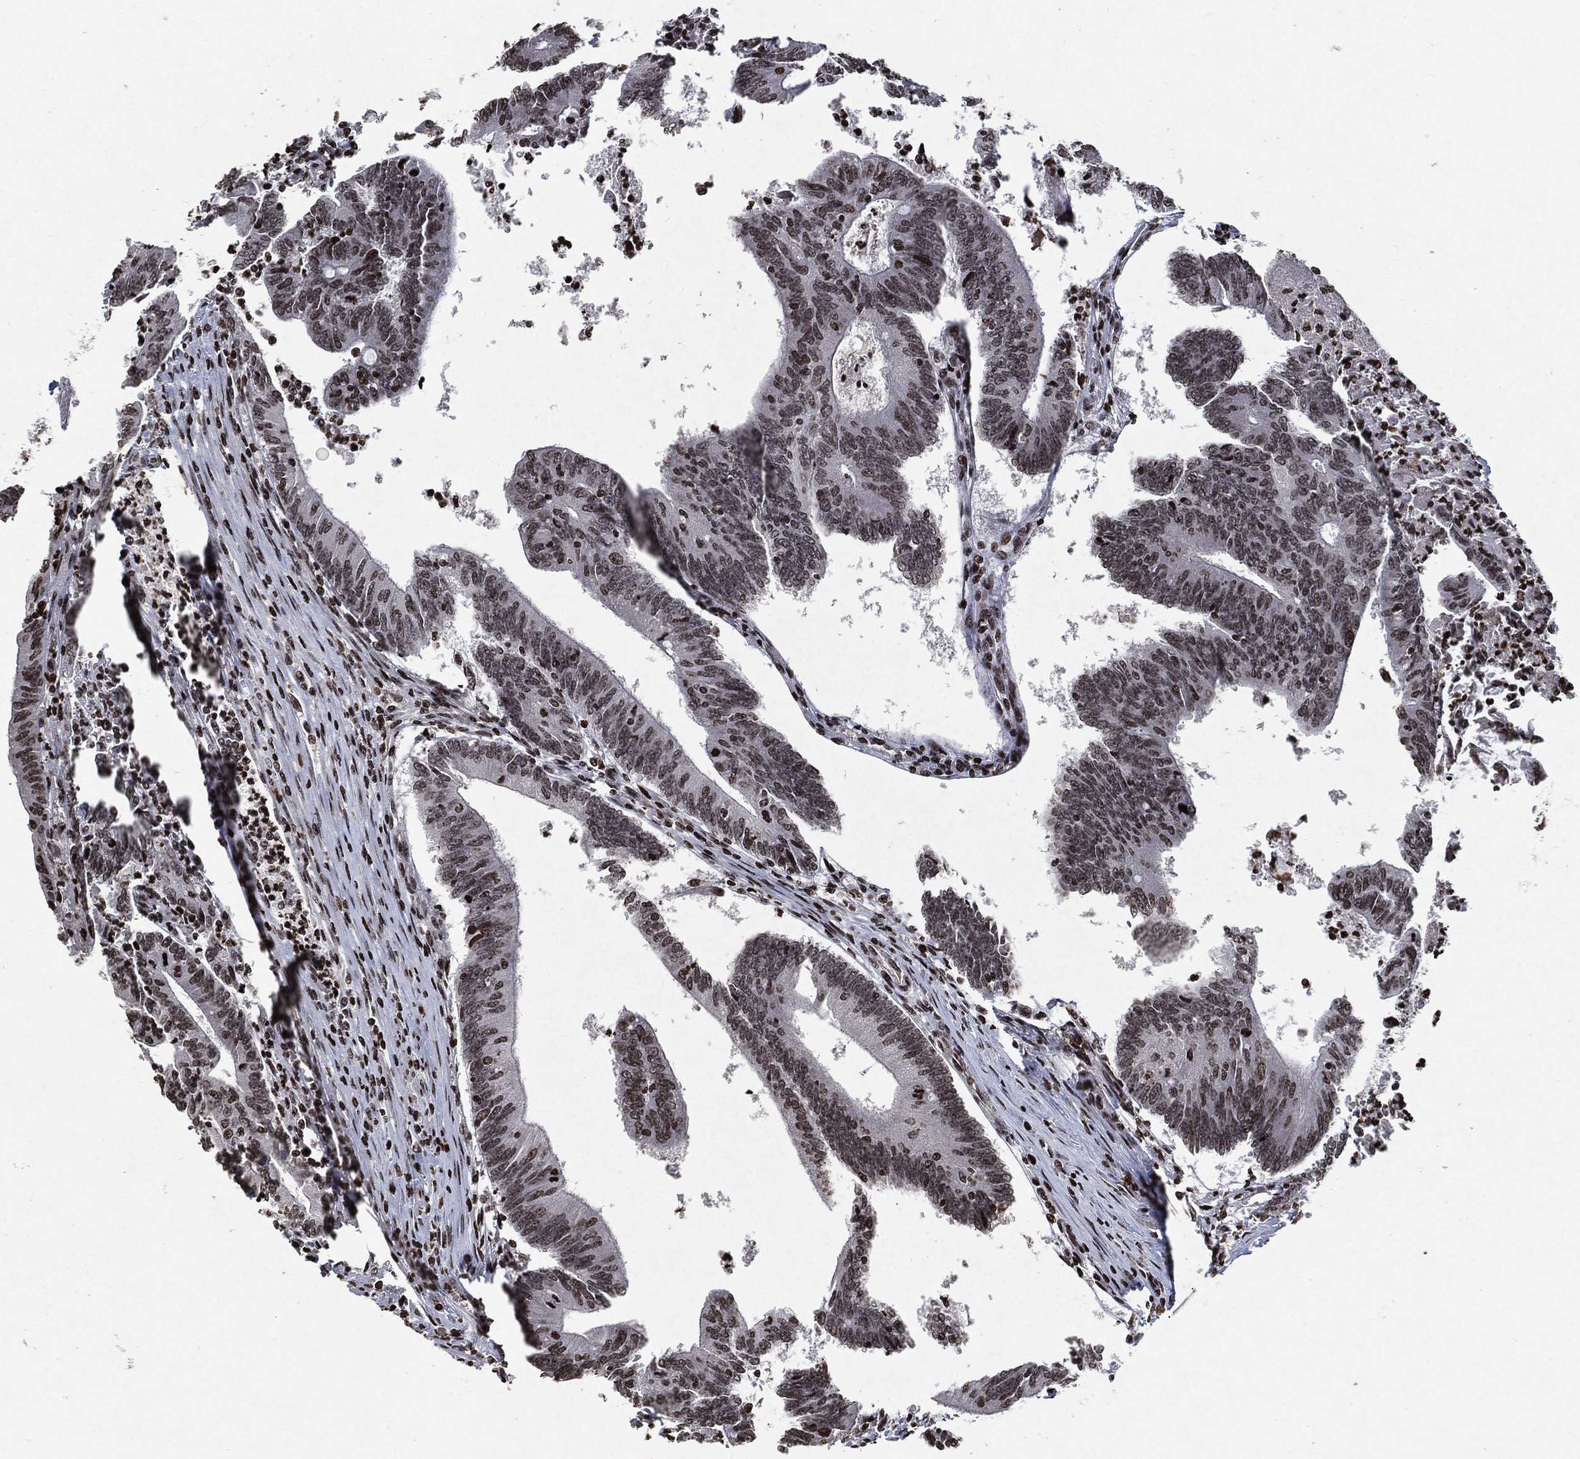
{"staining": {"intensity": "weak", "quantity": ">75%", "location": "nuclear"}, "tissue": "colorectal cancer", "cell_type": "Tumor cells", "image_type": "cancer", "snomed": [{"axis": "morphology", "description": "Adenocarcinoma, NOS"}, {"axis": "topography", "description": "Colon"}], "caption": "Immunohistochemistry (IHC) image of adenocarcinoma (colorectal) stained for a protein (brown), which reveals low levels of weak nuclear staining in approximately >75% of tumor cells.", "gene": "JUN", "patient": {"sex": "female", "age": 70}}